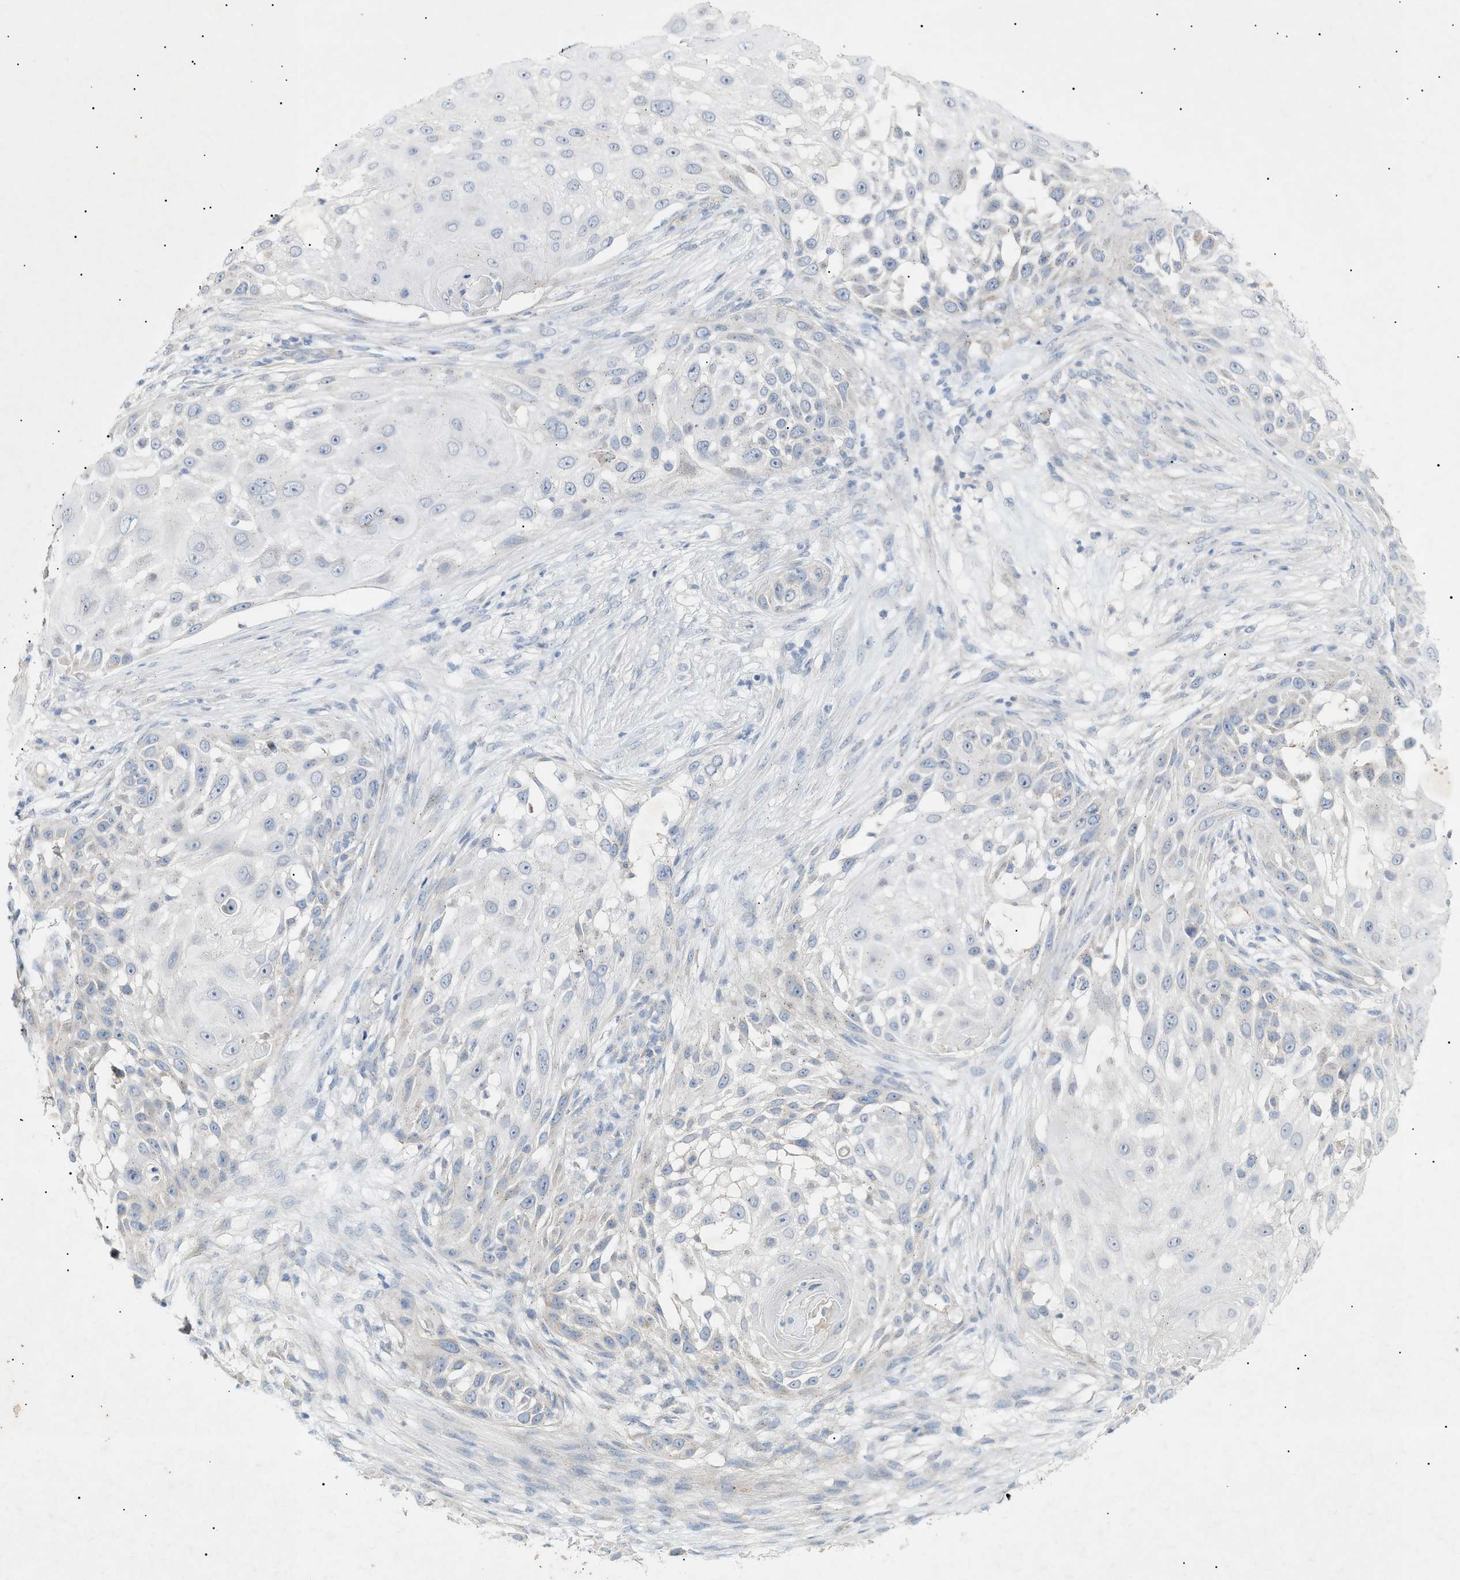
{"staining": {"intensity": "negative", "quantity": "none", "location": "none"}, "tissue": "skin cancer", "cell_type": "Tumor cells", "image_type": "cancer", "snomed": [{"axis": "morphology", "description": "Squamous cell carcinoma, NOS"}, {"axis": "topography", "description": "Skin"}], "caption": "Immunohistochemical staining of skin cancer (squamous cell carcinoma) demonstrates no significant positivity in tumor cells.", "gene": "SLC25A31", "patient": {"sex": "female", "age": 44}}